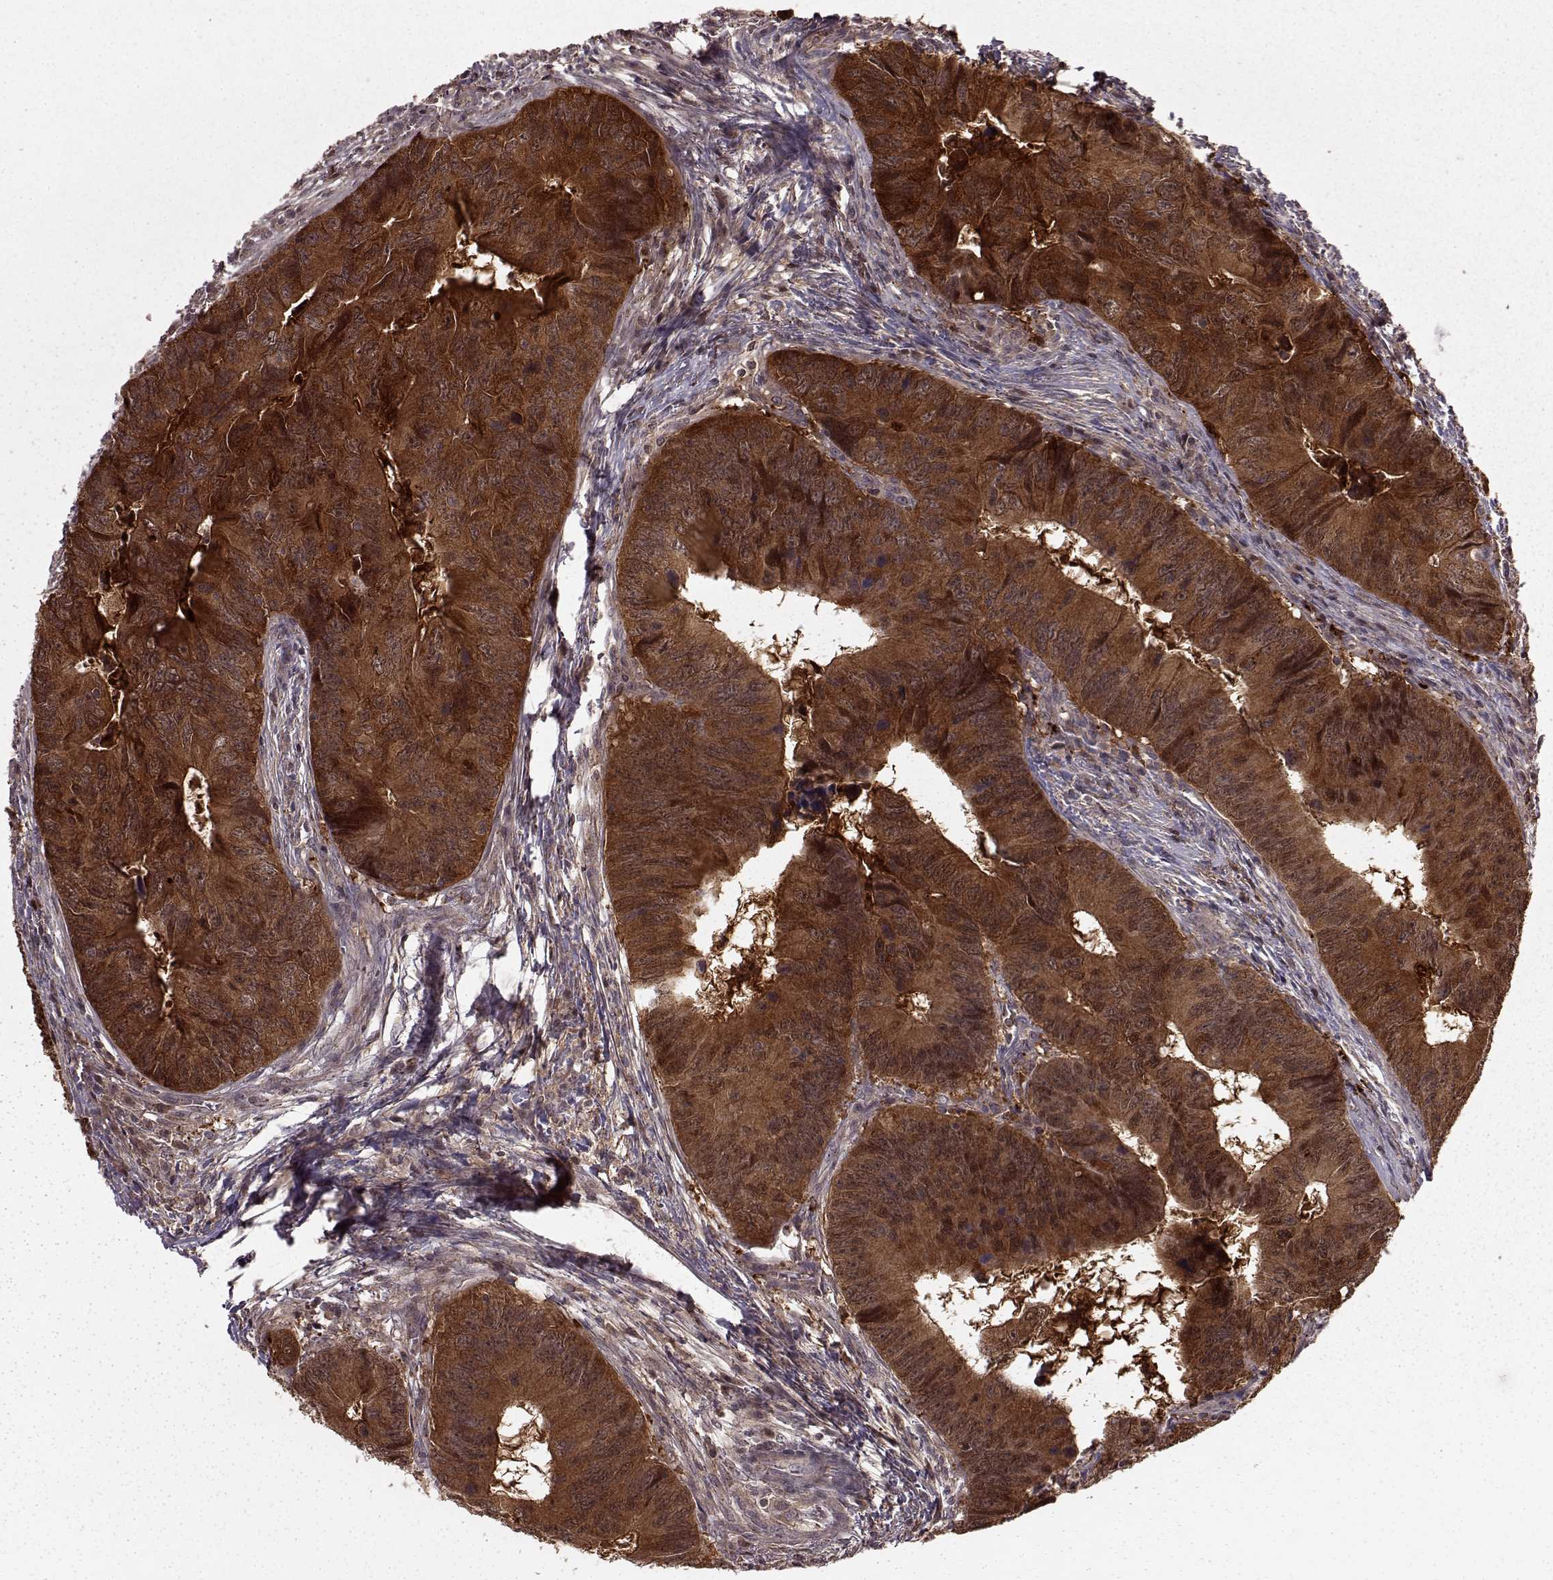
{"staining": {"intensity": "strong", "quantity": ">75%", "location": "cytoplasmic/membranous"}, "tissue": "colorectal cancer", "cell_type": "Tumor cells", "image_type": "cancer", "snomed": [{"axis": "morphology", "description": "Adenocarcinoma, NOS"}, {"axis": "topography", "description": "Colon"}], "caption": "Tumor cells reveal high levels of strong cytoplasmic/membranous expression in approximately >75% of cells in adenocarcinoma (colorectal). The staining was performed using DAB, with brown indicating positive protein expression. Nuclei are stained blue with hematoxylin.", "gene": "GSS", "patient": {"sex": "female", "age": 82}}